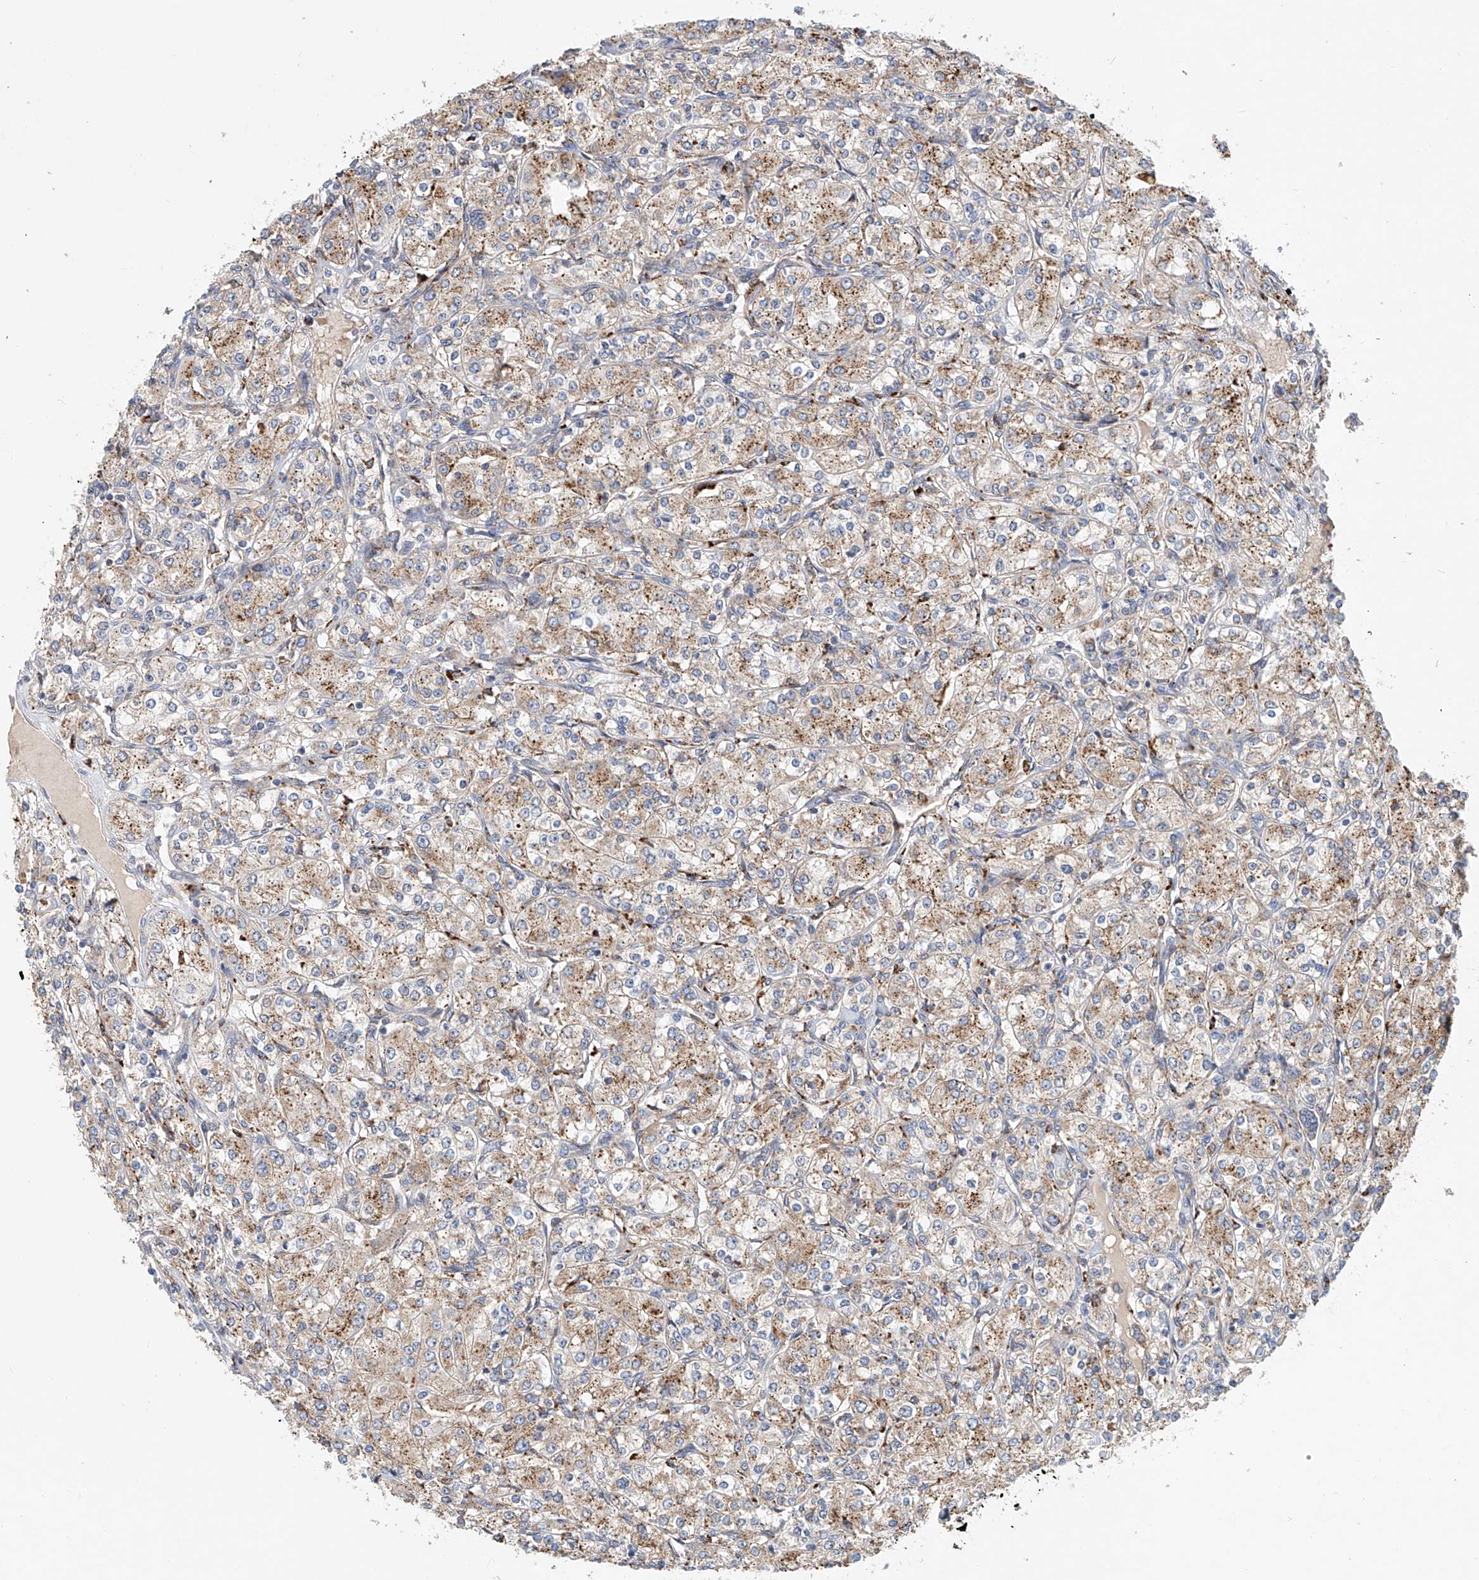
{"staining": {"intensity": "moderate", "quantity": "25%-75%", "location": "cytoplasmic/membranous"}, "tissue": "renal cancer", "cell_type": "Tumor cells", "image_type": "cancer", "snomed": [{"axis": "morphology", "description": "Adenocarcinoma, NOS"}, {"axis": "topography", "description": "Kidney"}], "caption": "Moderate cytoplasmic/membranous expression for a protein is appreciated in about 25%-75% of tumor cells of renal adenocarcinoma using immunohistochemistry (IHC).", "gene": "HGSNAT", "patient": {"sex": "male", "age": 77}}